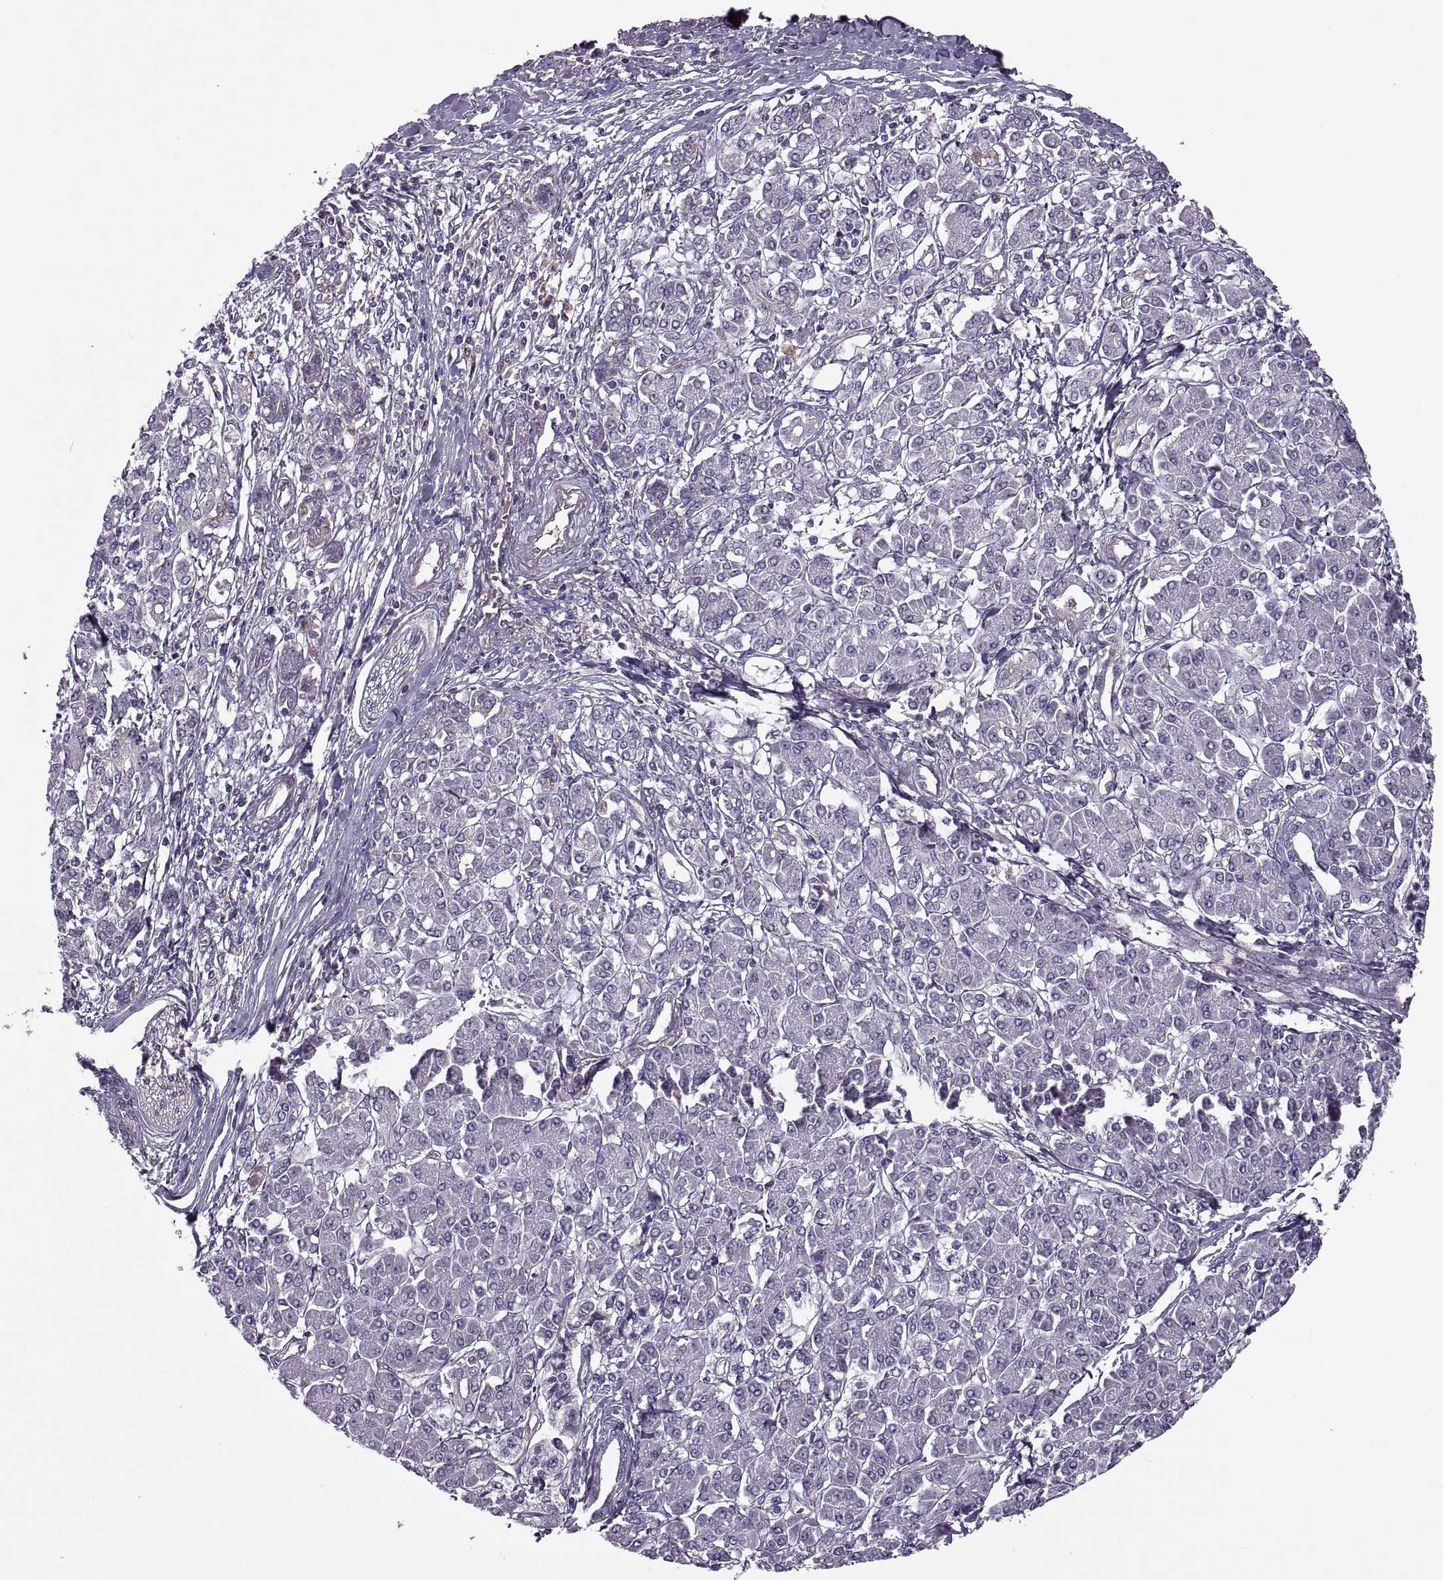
{"staining": {"intensity": "negative", "quantity": "none", "location": "none"}, "tissue": "pancreatic cancer", "cell_type": "Tumor cells", "image_type": "cancer", "snomed": [{"axis": "morphology", "description": "Adenocarcinoma, NOS"}, {"axis": "topography", "description": "Pancreas"}], "caption": "DAB immunohistochemical staining of human pancreatic cancer (adenocarcinoma) displays no significant expression in tumor cells.", "gene": "SLC2A3", "patient": {"sex": "female", "age": 68}}